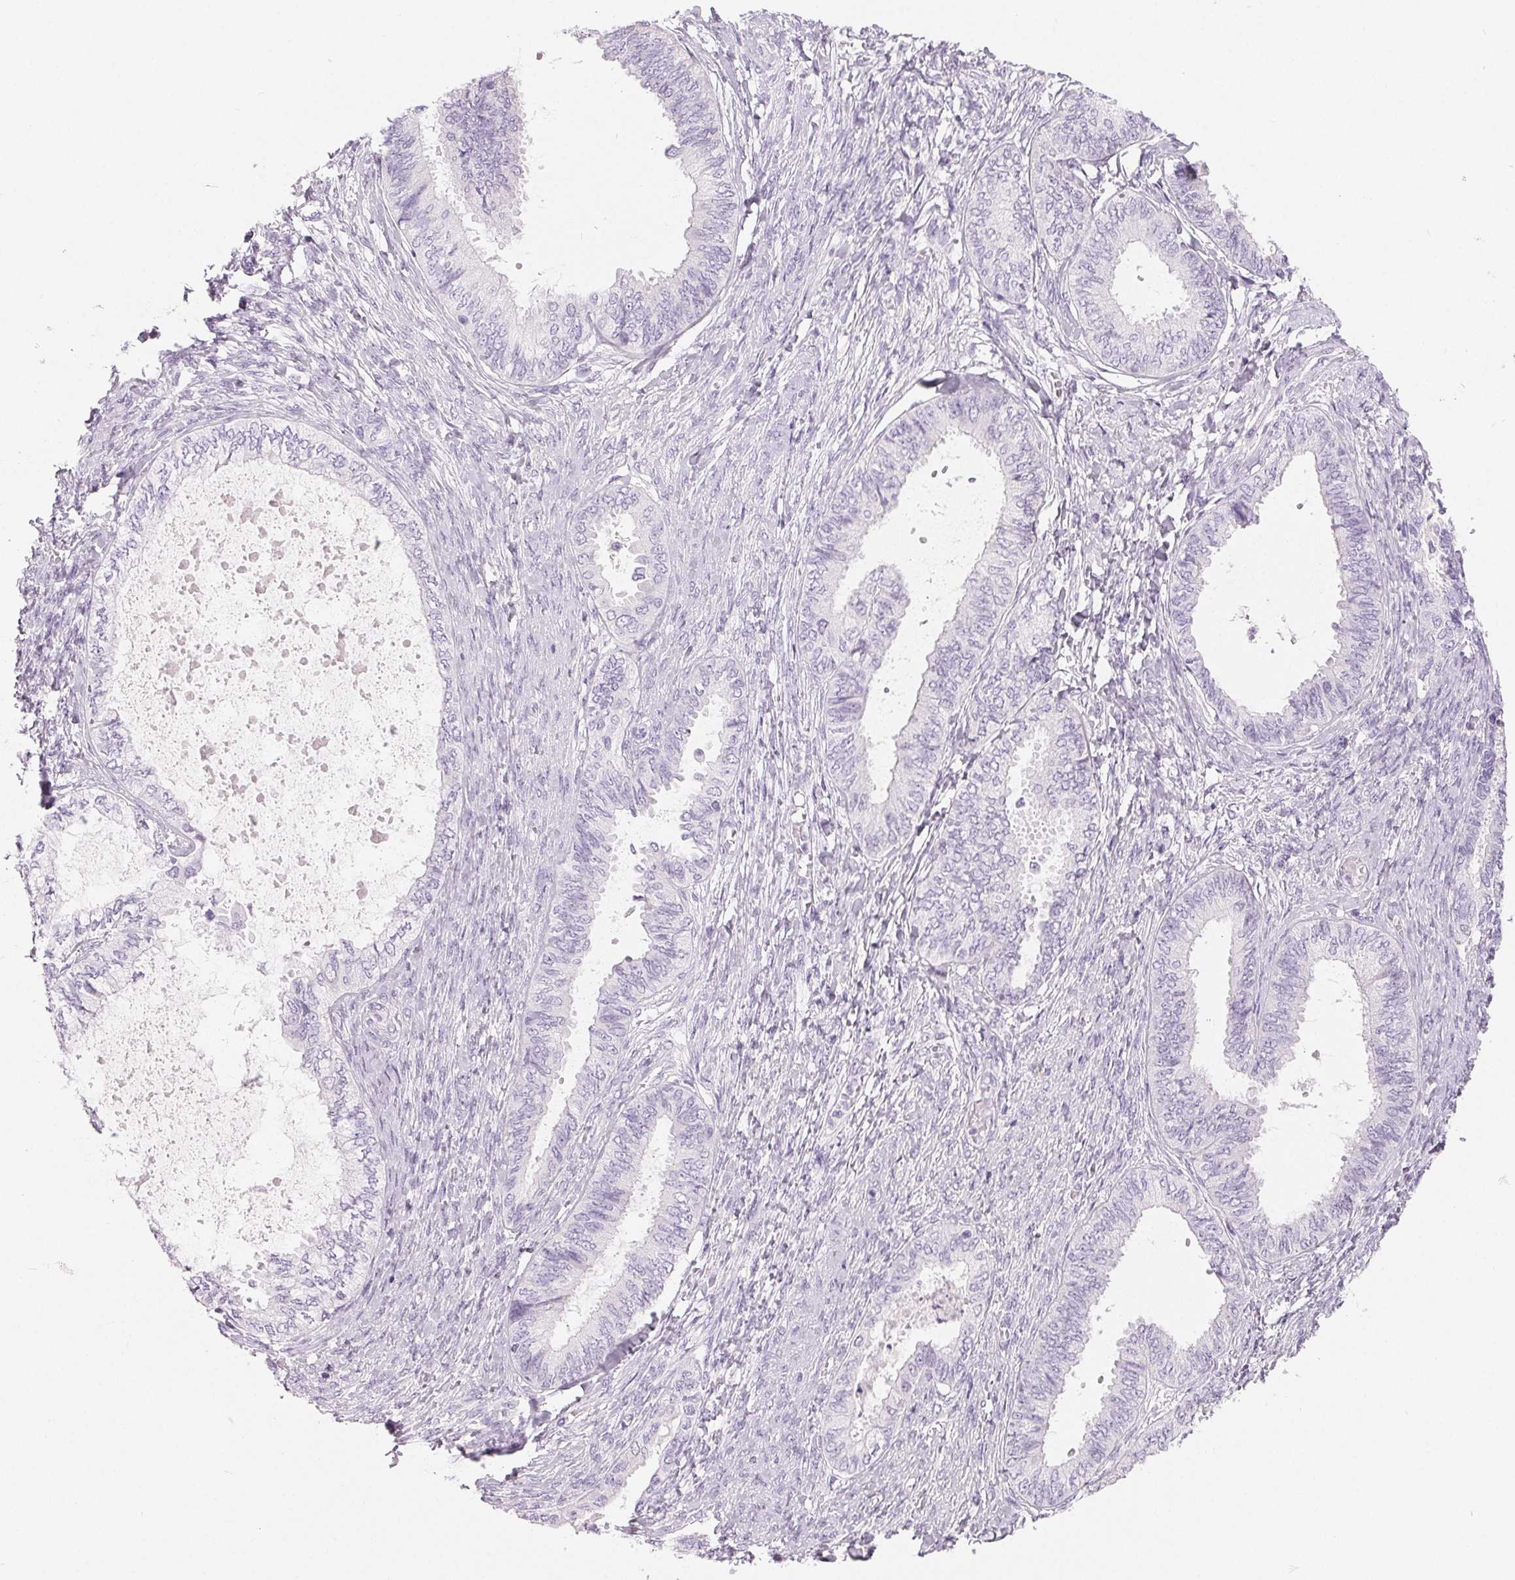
{"staining": {"intensity": "negative", "quantity": "none", "location": "none"}, "tissue": "ovarian cancer", "cell_type": "Tumor cells", "image_type": "cancer", "snomed": [{"axis": "morphology", "description": "Carcinoma, endometroid"}, {"axis": "topography", "description": "Ovary"}], "caption": "Immunohistochemistry micrograph of neoplastic tissue: human ovarian cancer (endometroid carcinoma) stained with DAB (3,3'-diaminobenzidine) exhibits no significant protein positivity in tumor cells.", "gene": "SPACA5B", "patient": {"sex": "female", "age": 70}}